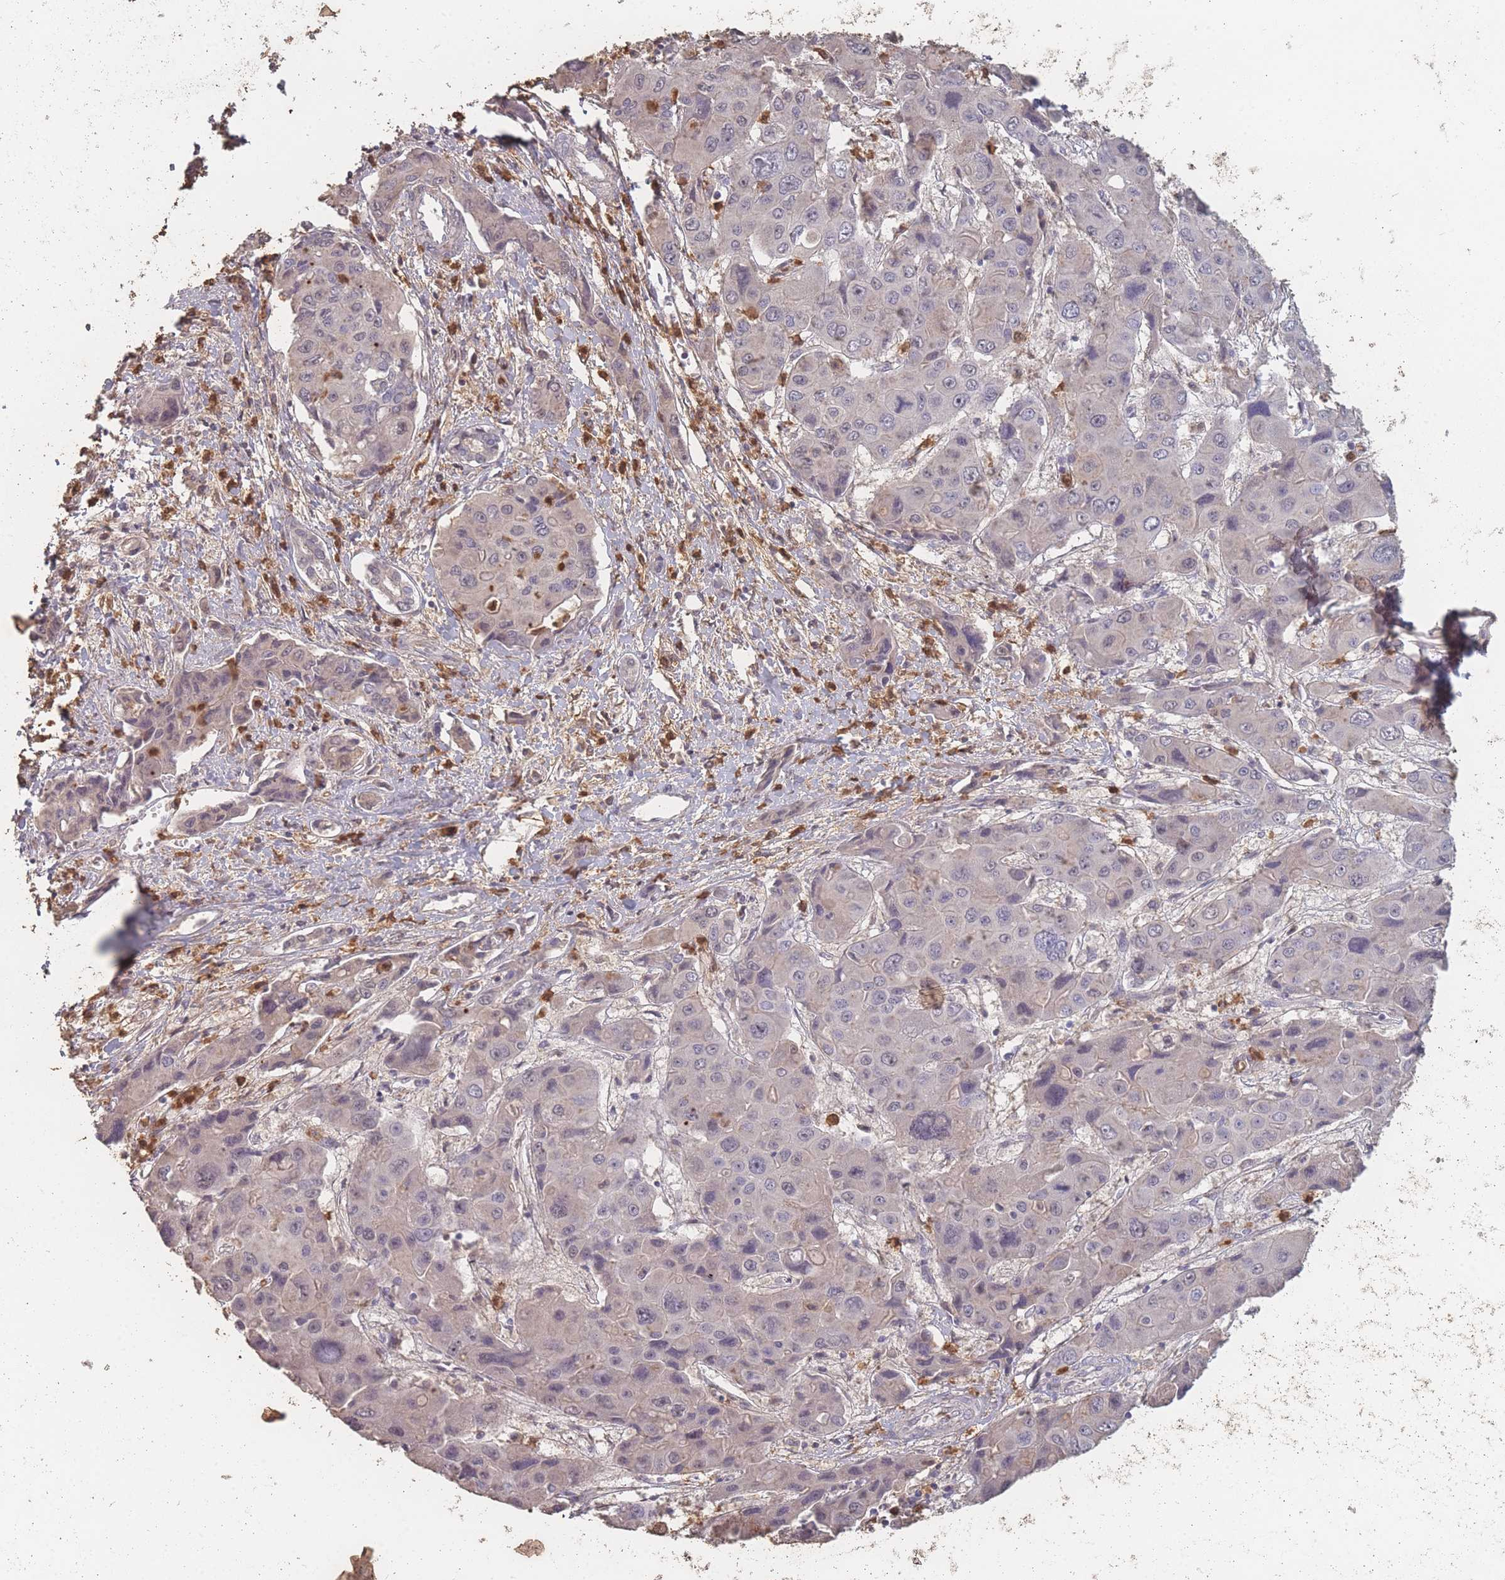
{"staining": {"intensity": "negative", "quantity": "none", "location": "none"}, "tissue": "liver cancer", "cell_type": "Tumor cells", "image_type": "cancer", "snomed": [{"axis": "morphology", "description": "Cholangiocarcinoma"}, {"axis": "topography", "description": "Liver"}], "caption": "The micrograph demonstrates no staining of tumor cells in liver cholangiocarcinoma.", "gene": "BST1", "patient": {"sex": "male", "age": 67}}